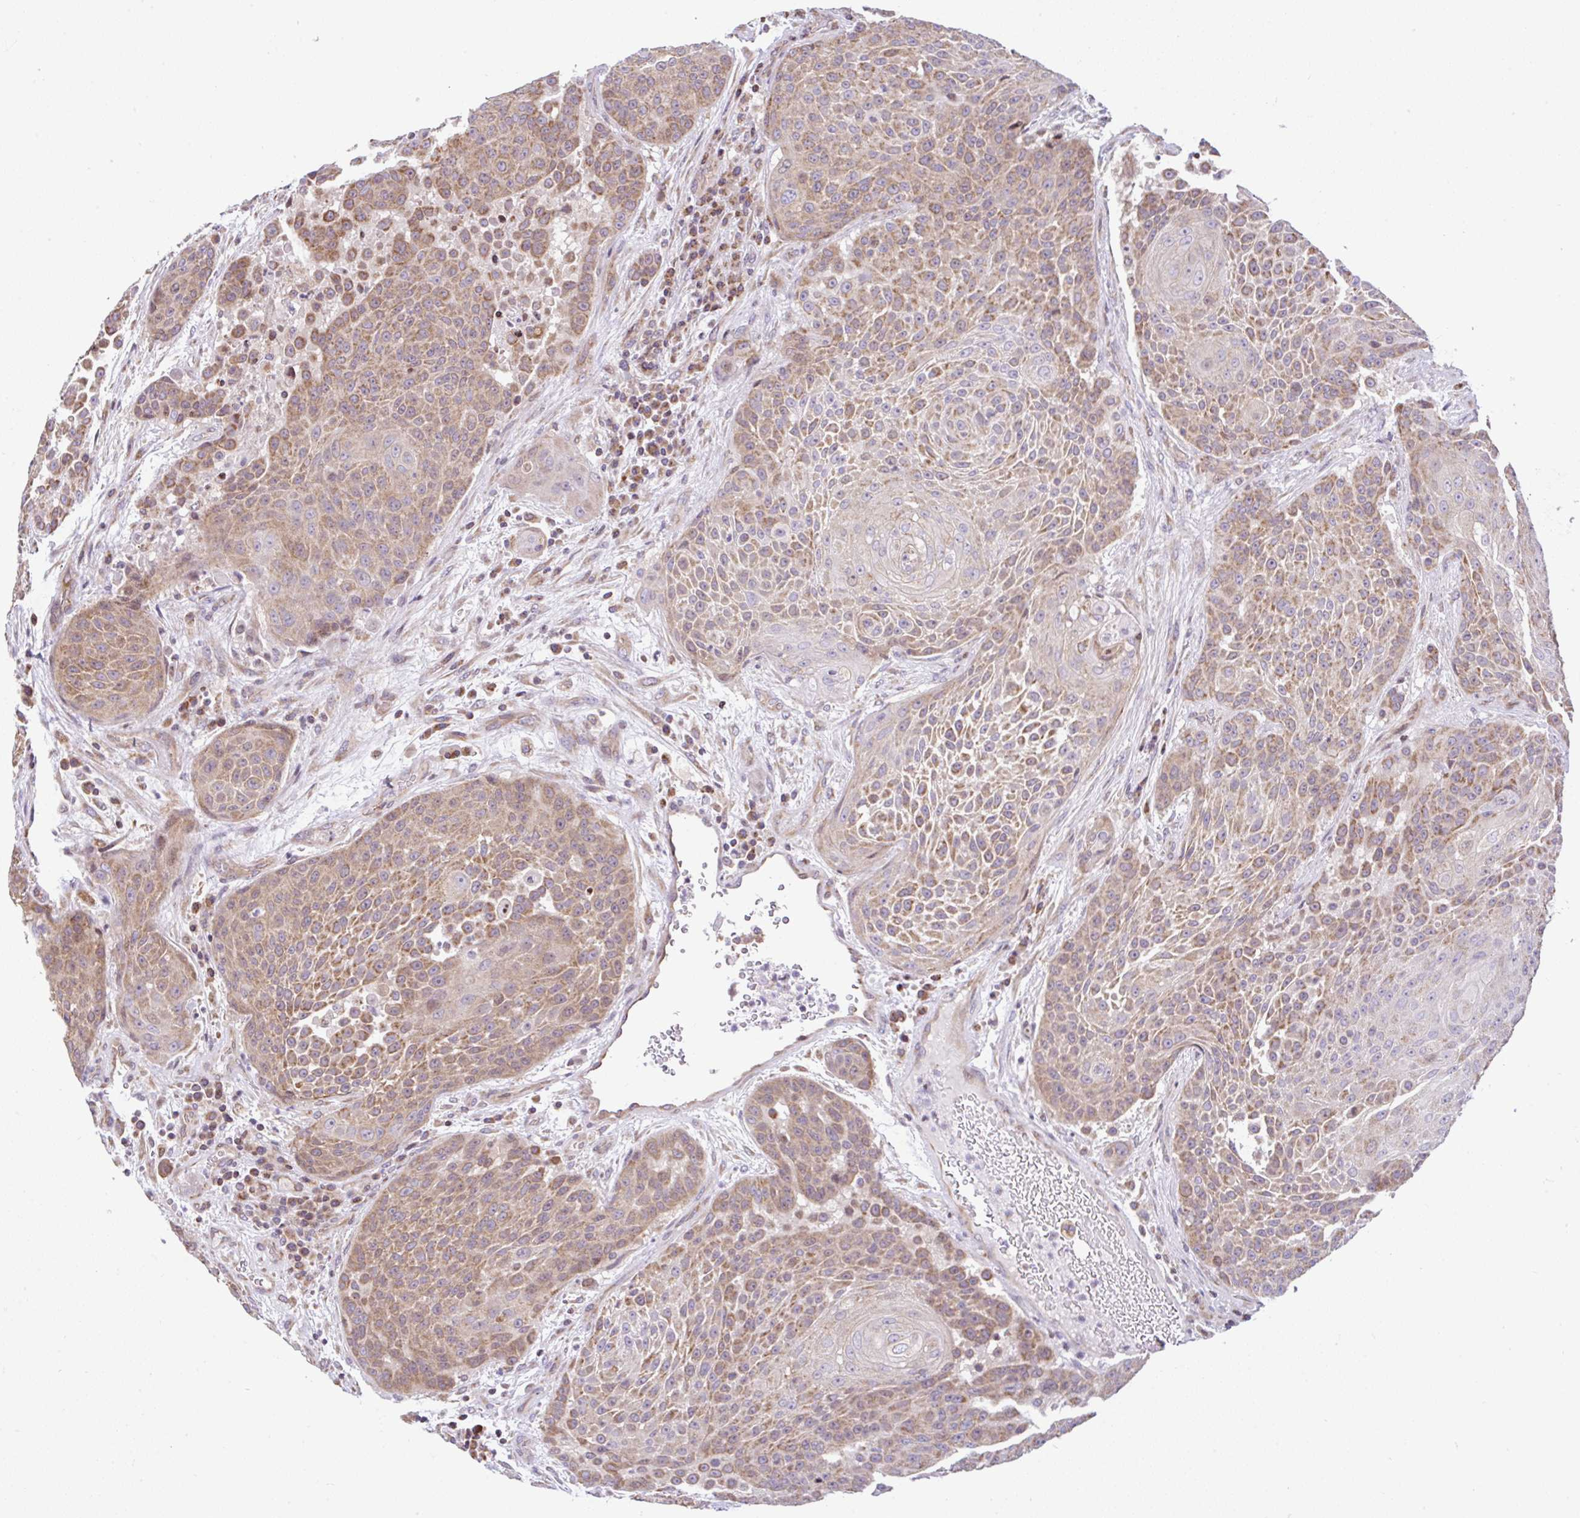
{"staining": {"intensity": "moderate", "quantity": ">75%", "location": "cytoplasmic/membranous"}, "tissue": "urothelial cancer", "cell_type": "Tumor cells", "image_type": "cancer", "snomed": [{"axis": "morphology", "description": "Urothelial carcinoma, High grade"}, {"axis": "topography", "description": "Urinary bladder"}], "caption": "Human urothelial cancer stained for a protein (brown) demonstrates moderate cytoplasmic/membranous positive positivity in approximately >75% of tumor cells.", "gene": "FIGNL1", "patient": {"sex": "female", "age": 63}}